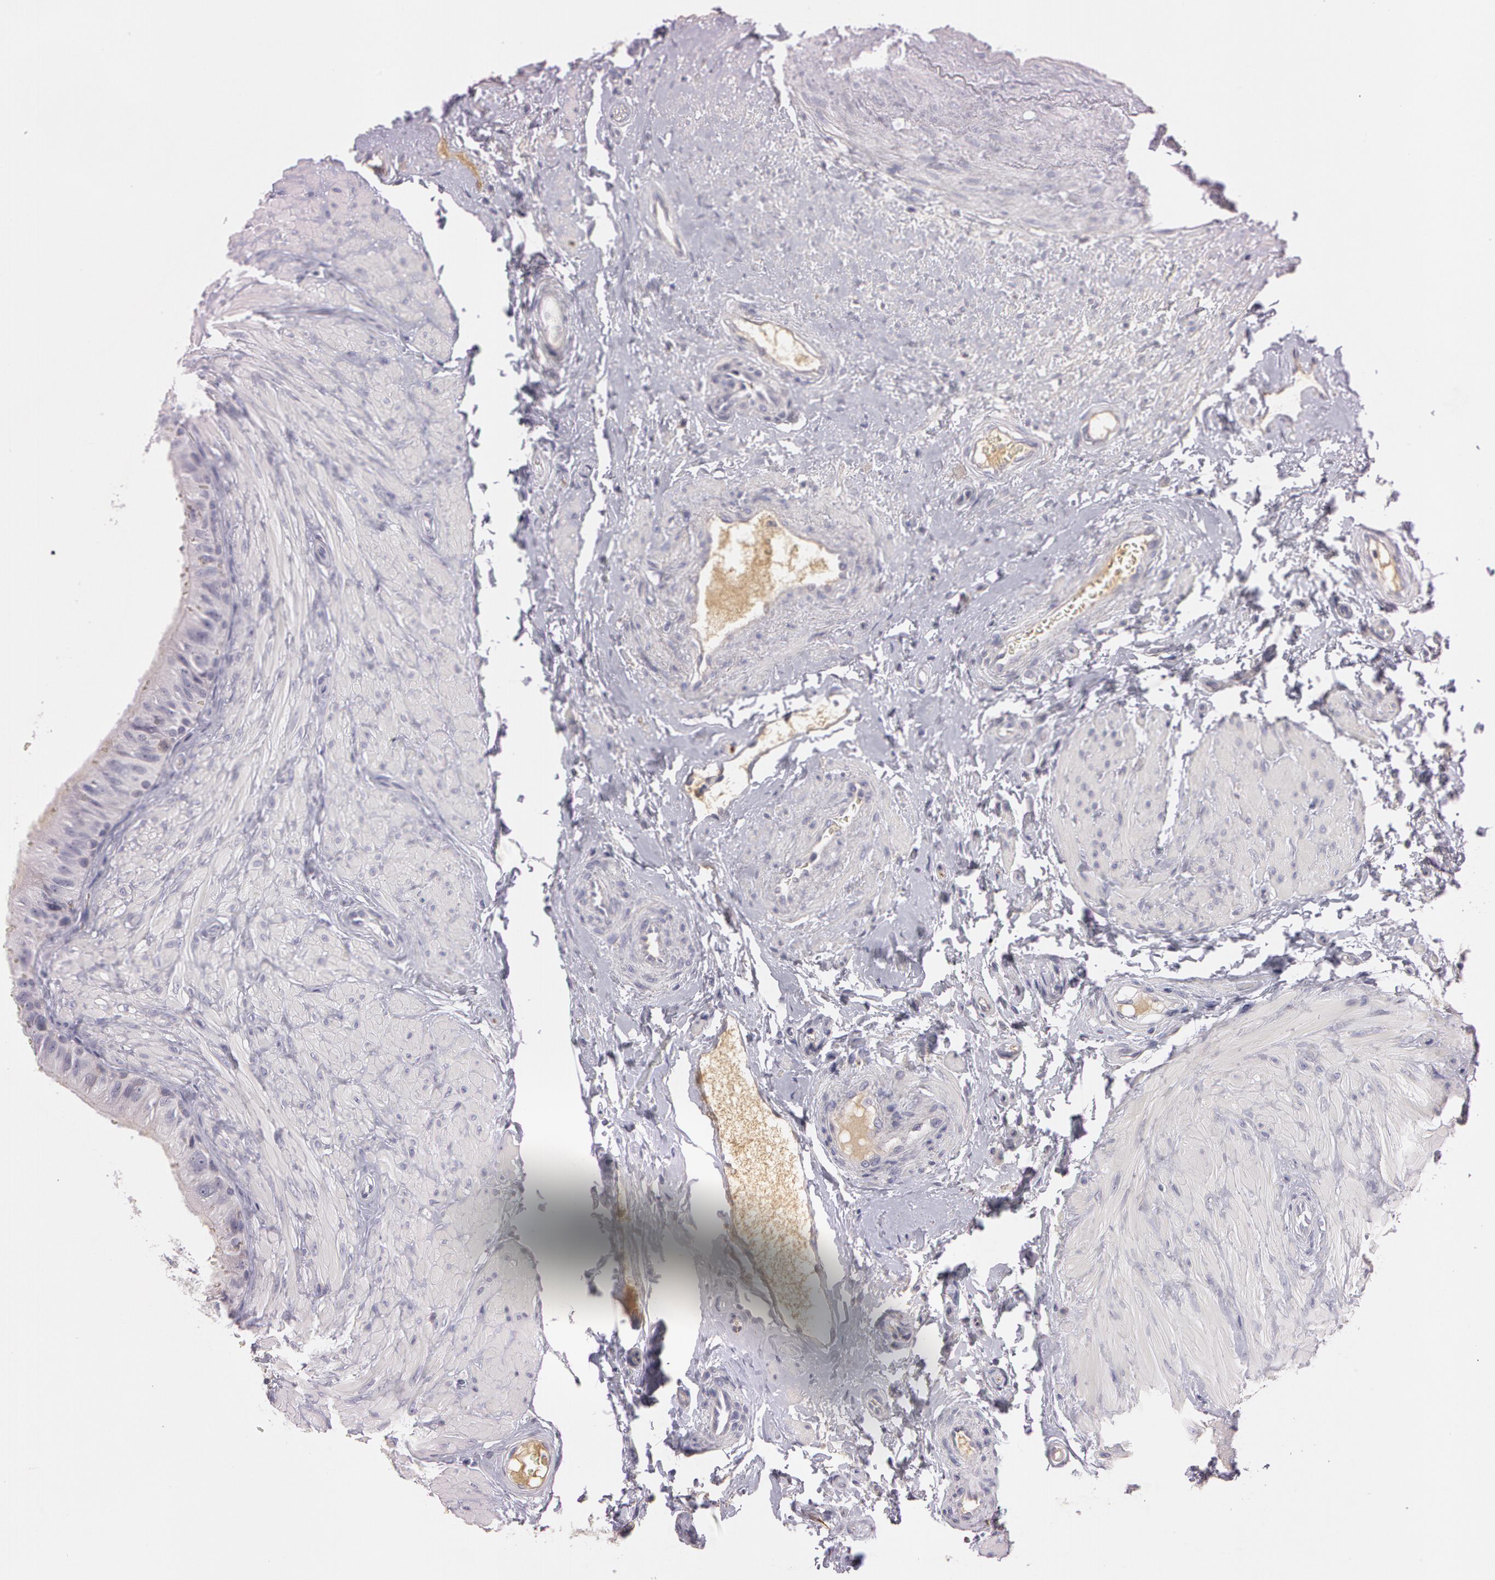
{"staining": {"intensity": "weak", "quantity": "<25%", "location": "cytoplasmic/membranous"}, "tissue": "epididymis", "cell_type": "Glandular cells", "image_type": "normal", "snomed": [{"axis": "morphology", "description": "Normal tissue, NOS"}, {"axis": "topography", "description": "Epididymis"}], "caption": "This is an immunohistochemistry image of benign human epididymis. There is no positivity in glandular cells.", "gene": "MXRA5", "patient": {"sex": "male", "age": 68}}